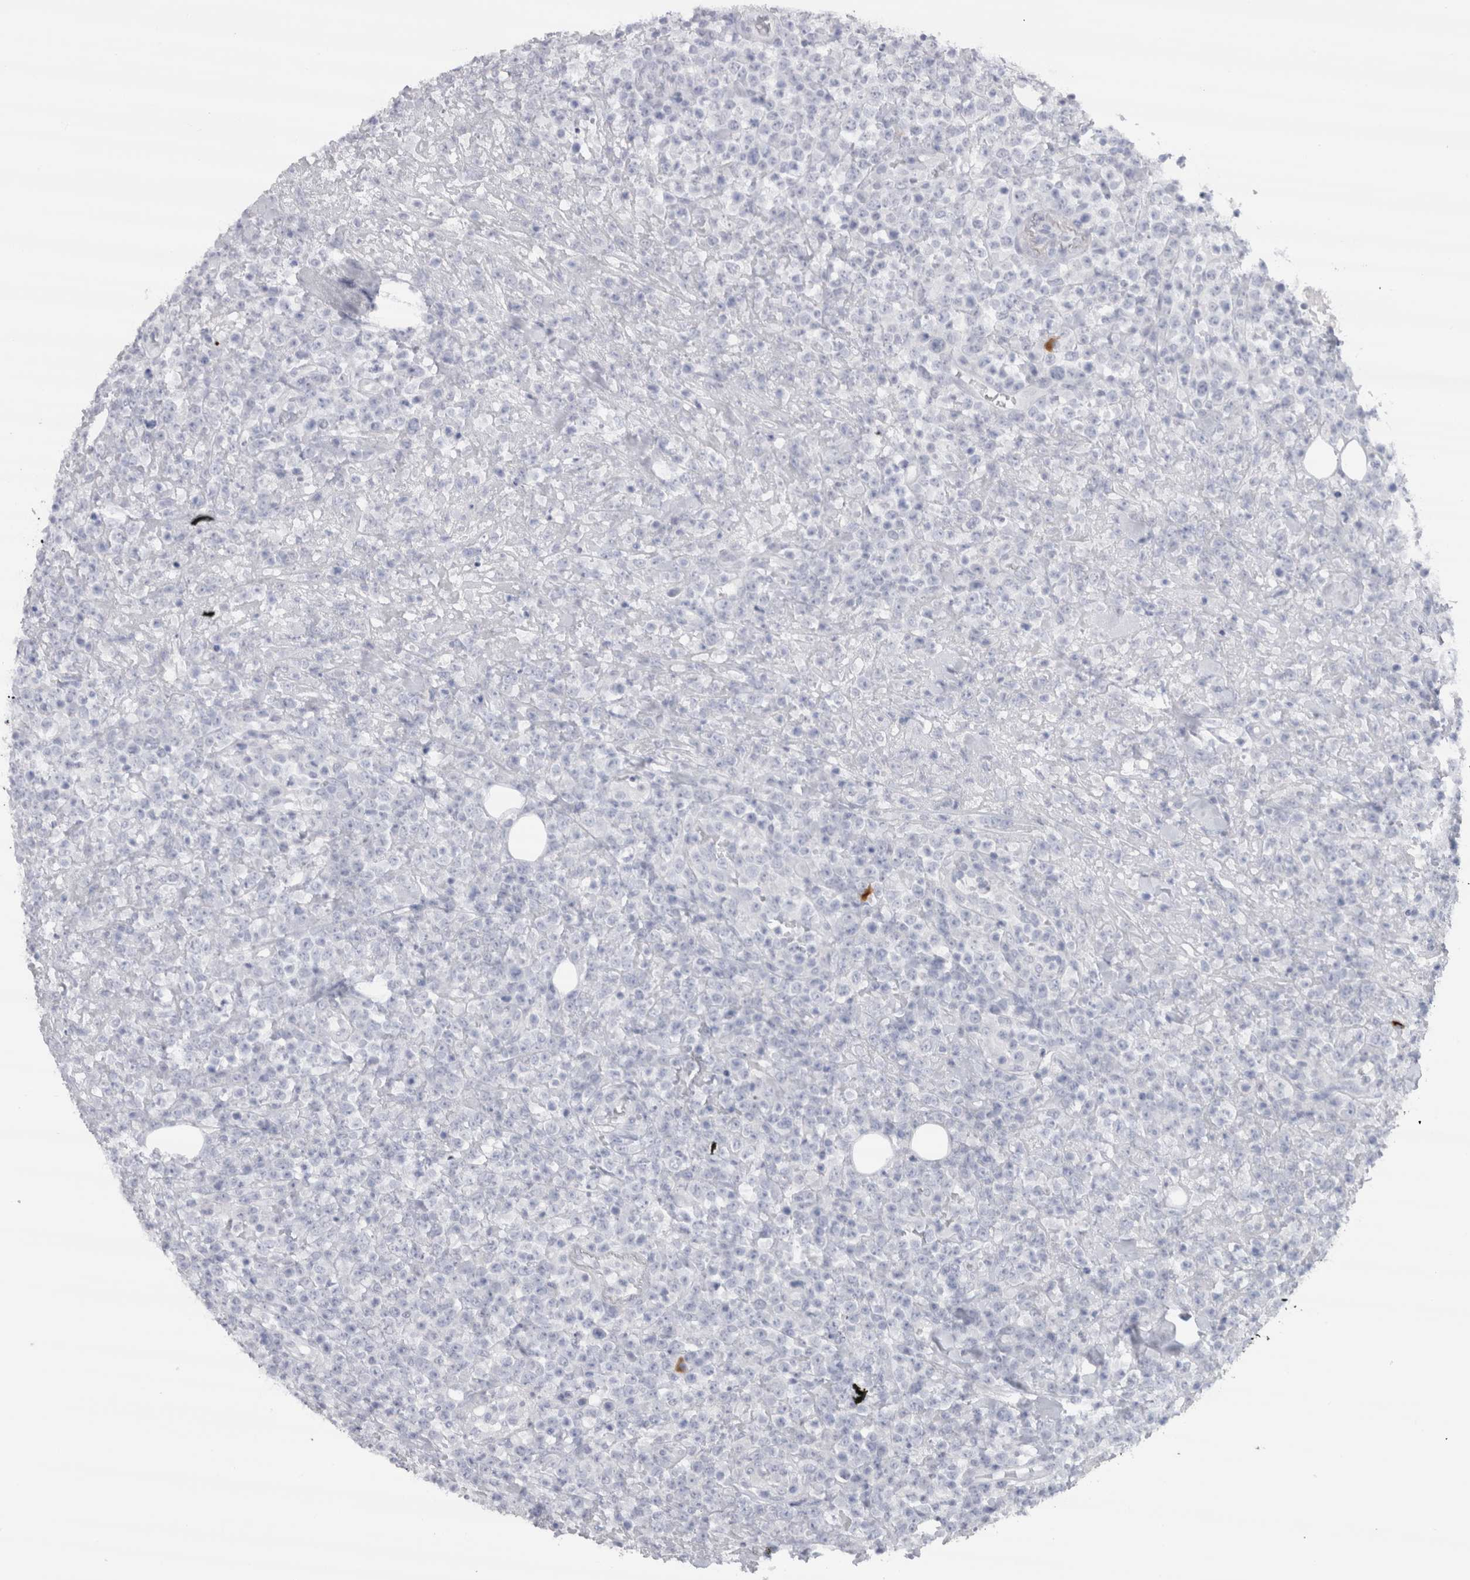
{"staining": {"intensity": "negative", "quantity": "none", "location": "none"}, "tissue": "lymphoma", "cell_type": "Tumor cells", "image_type": "cancer", "snomed": [{"axis": "morphology", "description": "Malignant lymphoma, non-Hodgkin's type, High grade"}, {"axis": "topography", "description": "Colon"}], "caption": "A photomicrograph of human malignant lymphoma, non-Hodgkin's type (high-grade) is negative for staining in tumor cells.", "gene": "CDH17", "patient": {"sex": "female", "age": 53}}